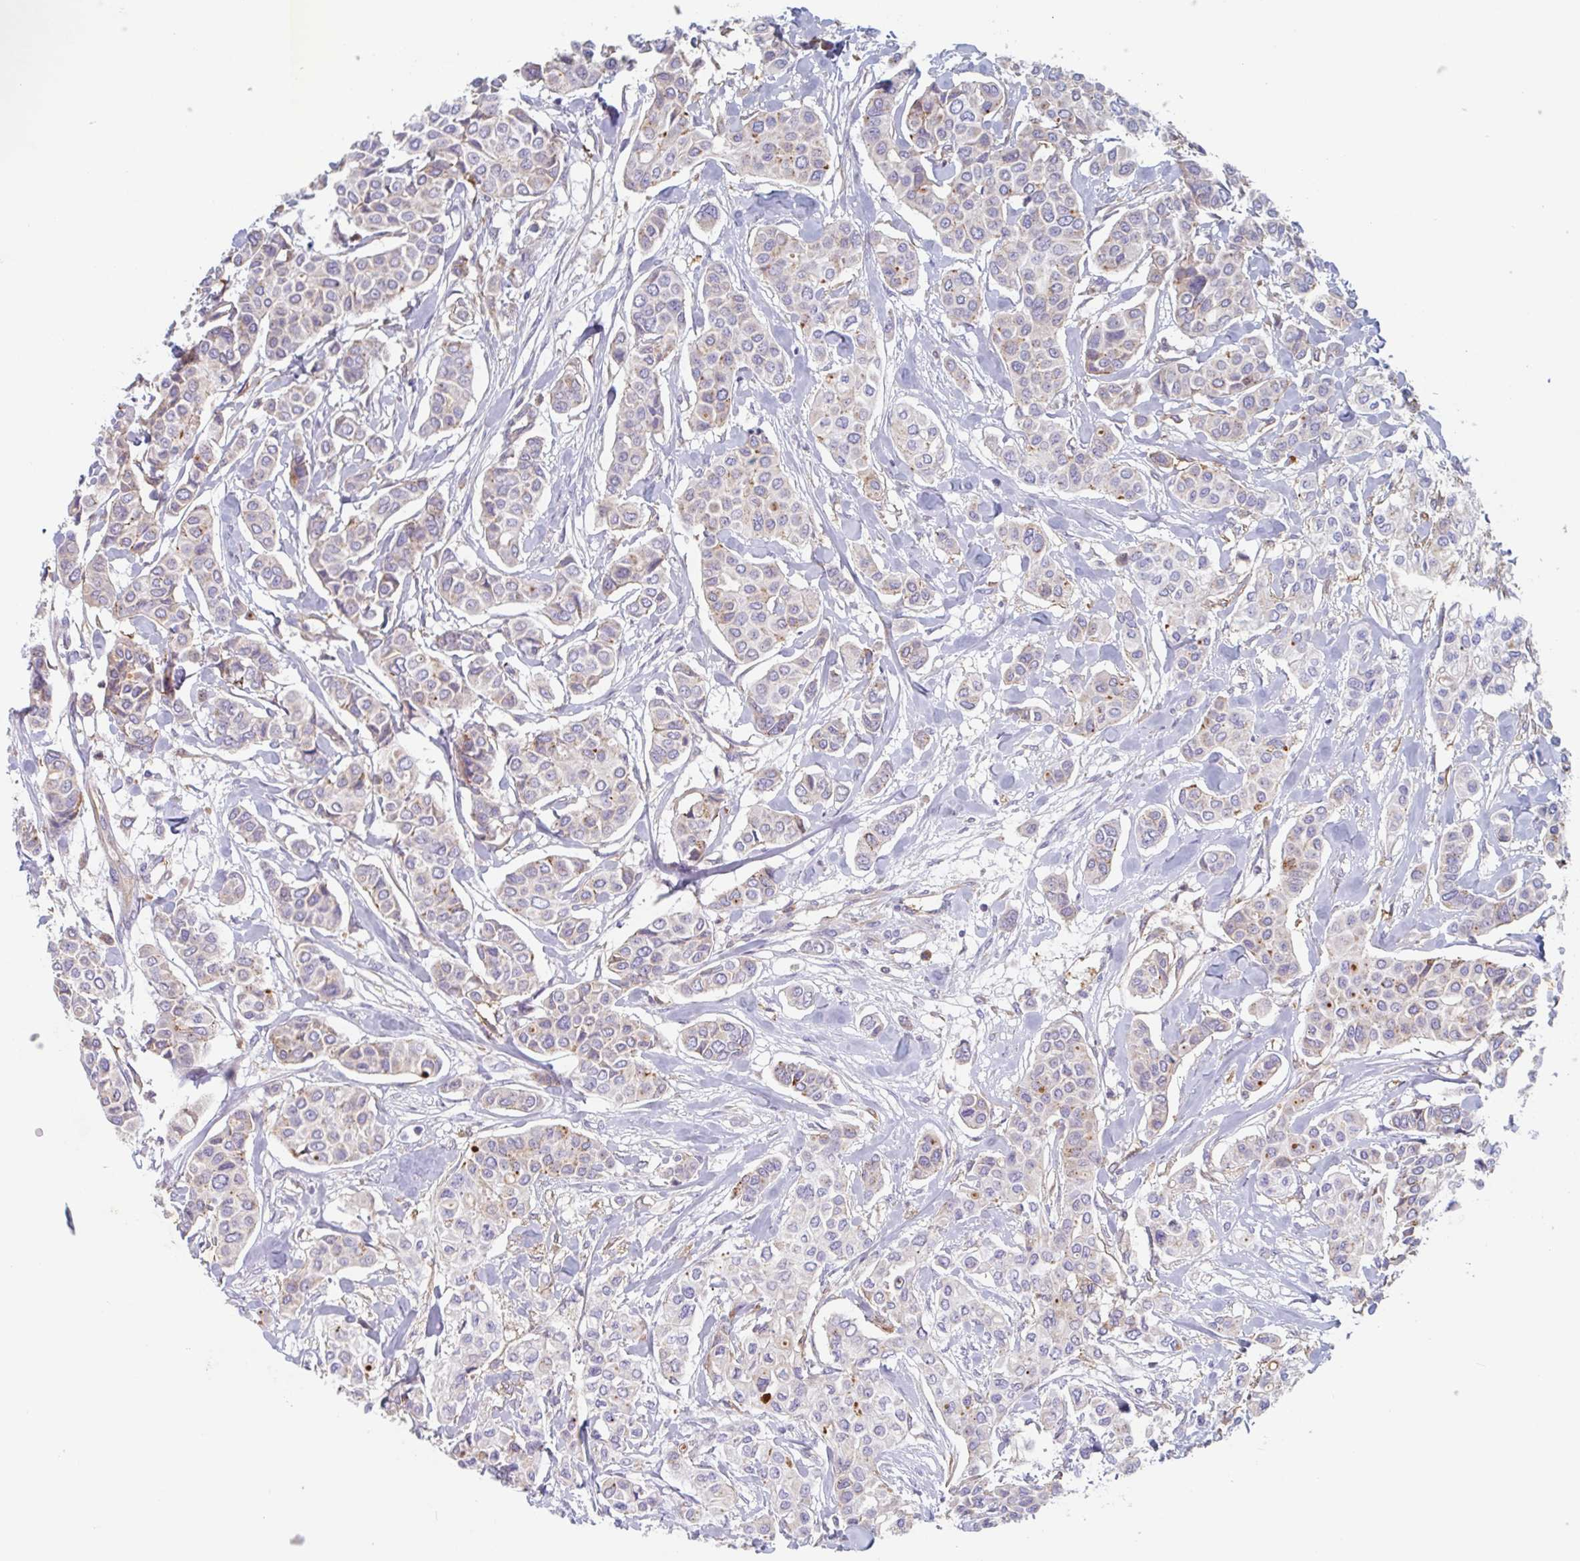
{"staining": {"intensity": "weak", "quantity": "25%-75%", "location": "cytoplasmic/membranous"}, "tissue": "breast cancer", "cell_type": "Tumor cells", "image_type": "cancer", "snomed": [{"axis": "morphology", "description": "Lobular carcinoma"}, {"axis": "topography", "description": "Breast"}], "caption": "The micrograph exhibits immunohistochemical staining of lobular carcinoma (breast). There is weak cytoplasmic/membranous staining is appreciated in approximately 25%-75% of tumor cells.", "gene": "MANBA", "patient": {"sex": "female", "age": 51}}